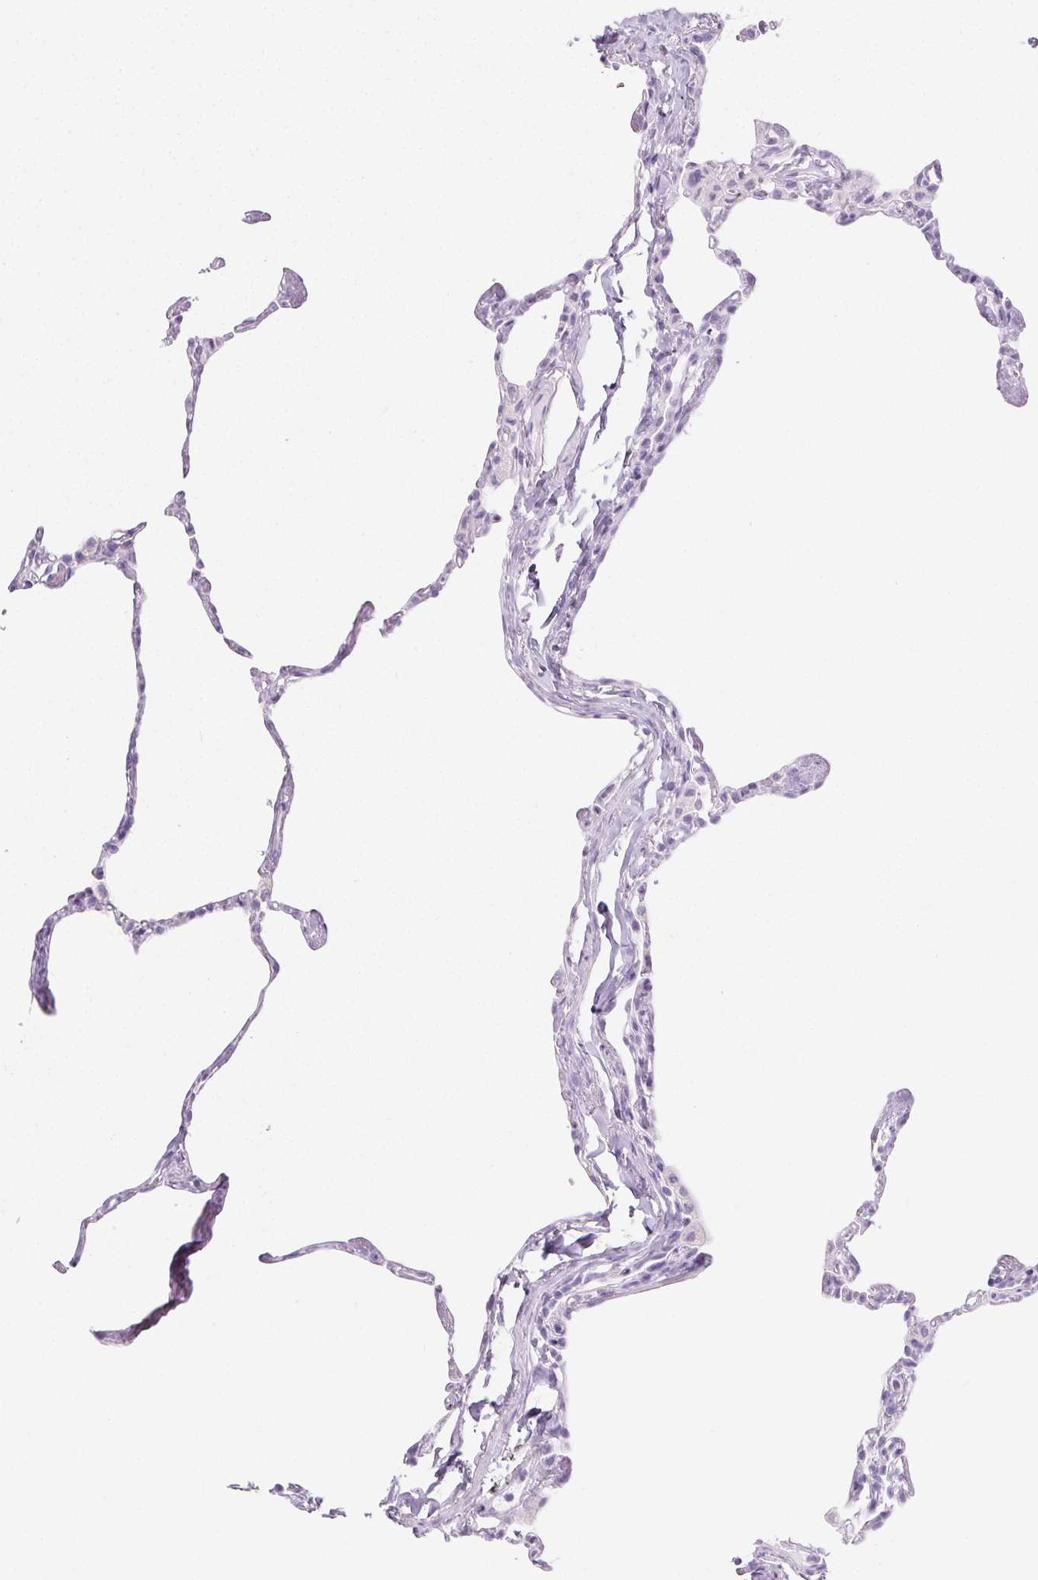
{"staining": {"intensity": "negative", "quantity": "none", "location": "none"}, "tissue": "lung", "cell_type": "Alveolar cells", "image_type": "normal", "snomed": [{"axis": "morphology", "description": "Normal tissue, NOS"}, {"axis": "topography", "description": "Lung"}], "caption": "Image shows no protein staining in alveolar cells of benign lung.", "gene": "PI3", "patient": {"sex": "male", "age": 65}}